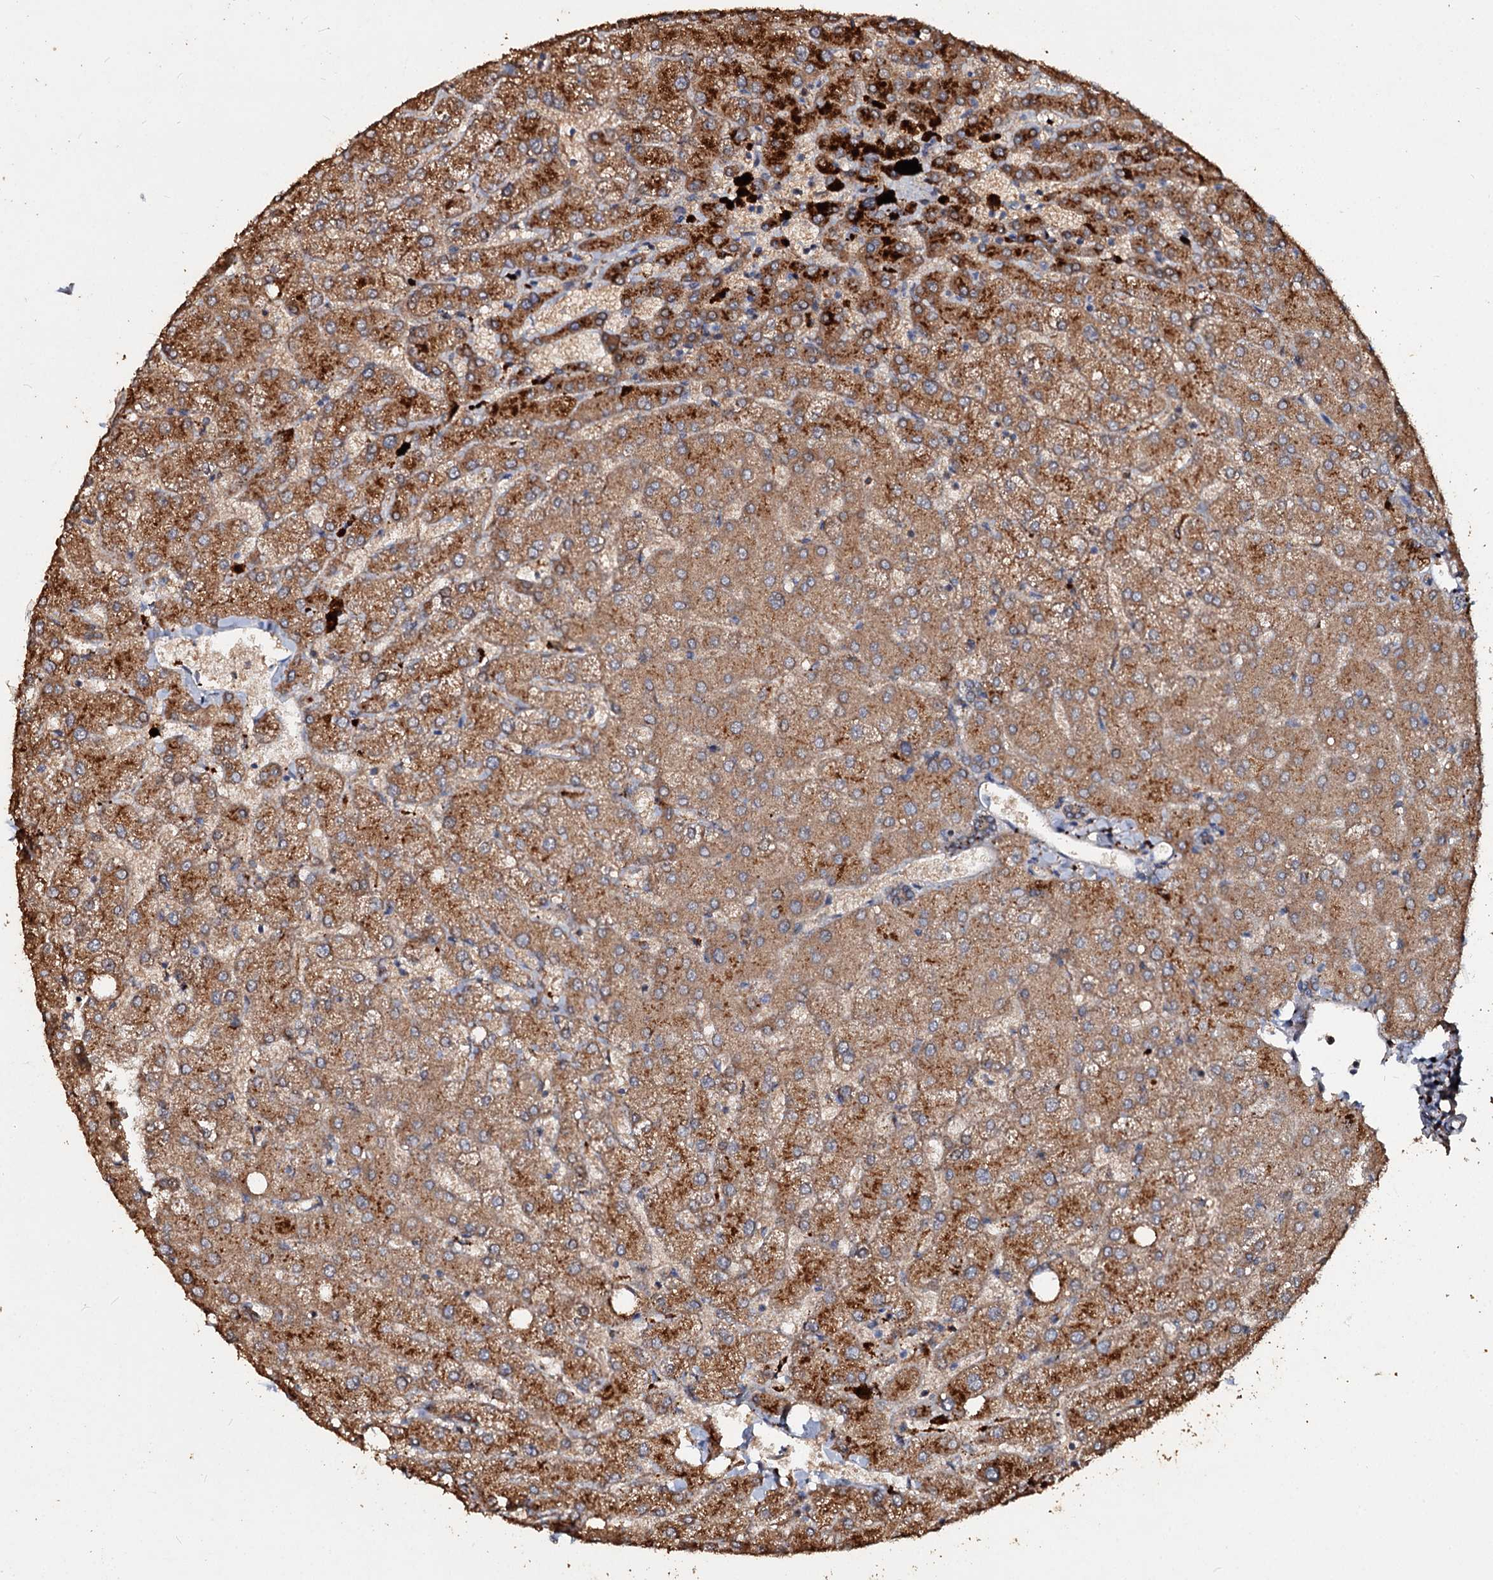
{"staining": {"intensity": "weak", "quantity": "25%-75%", "location": "cytoplasmic/membranous"}, "tissue": "liver", "cell_type": "Cholangiocytes", "image_type": "normal", "snomed": [{"axis": "morphology", "description": "Normal tissue, NOS"}, {"axis": "topography", "description": "Liver"}], "caption": "Liver stained with IHC demonstrates weak cytoplasmic/membranous staining in about 25%-75% of cholangiocytes.", "gene": "NOTCH2NLA", "patient": {"sex": "female", "age": 54}}